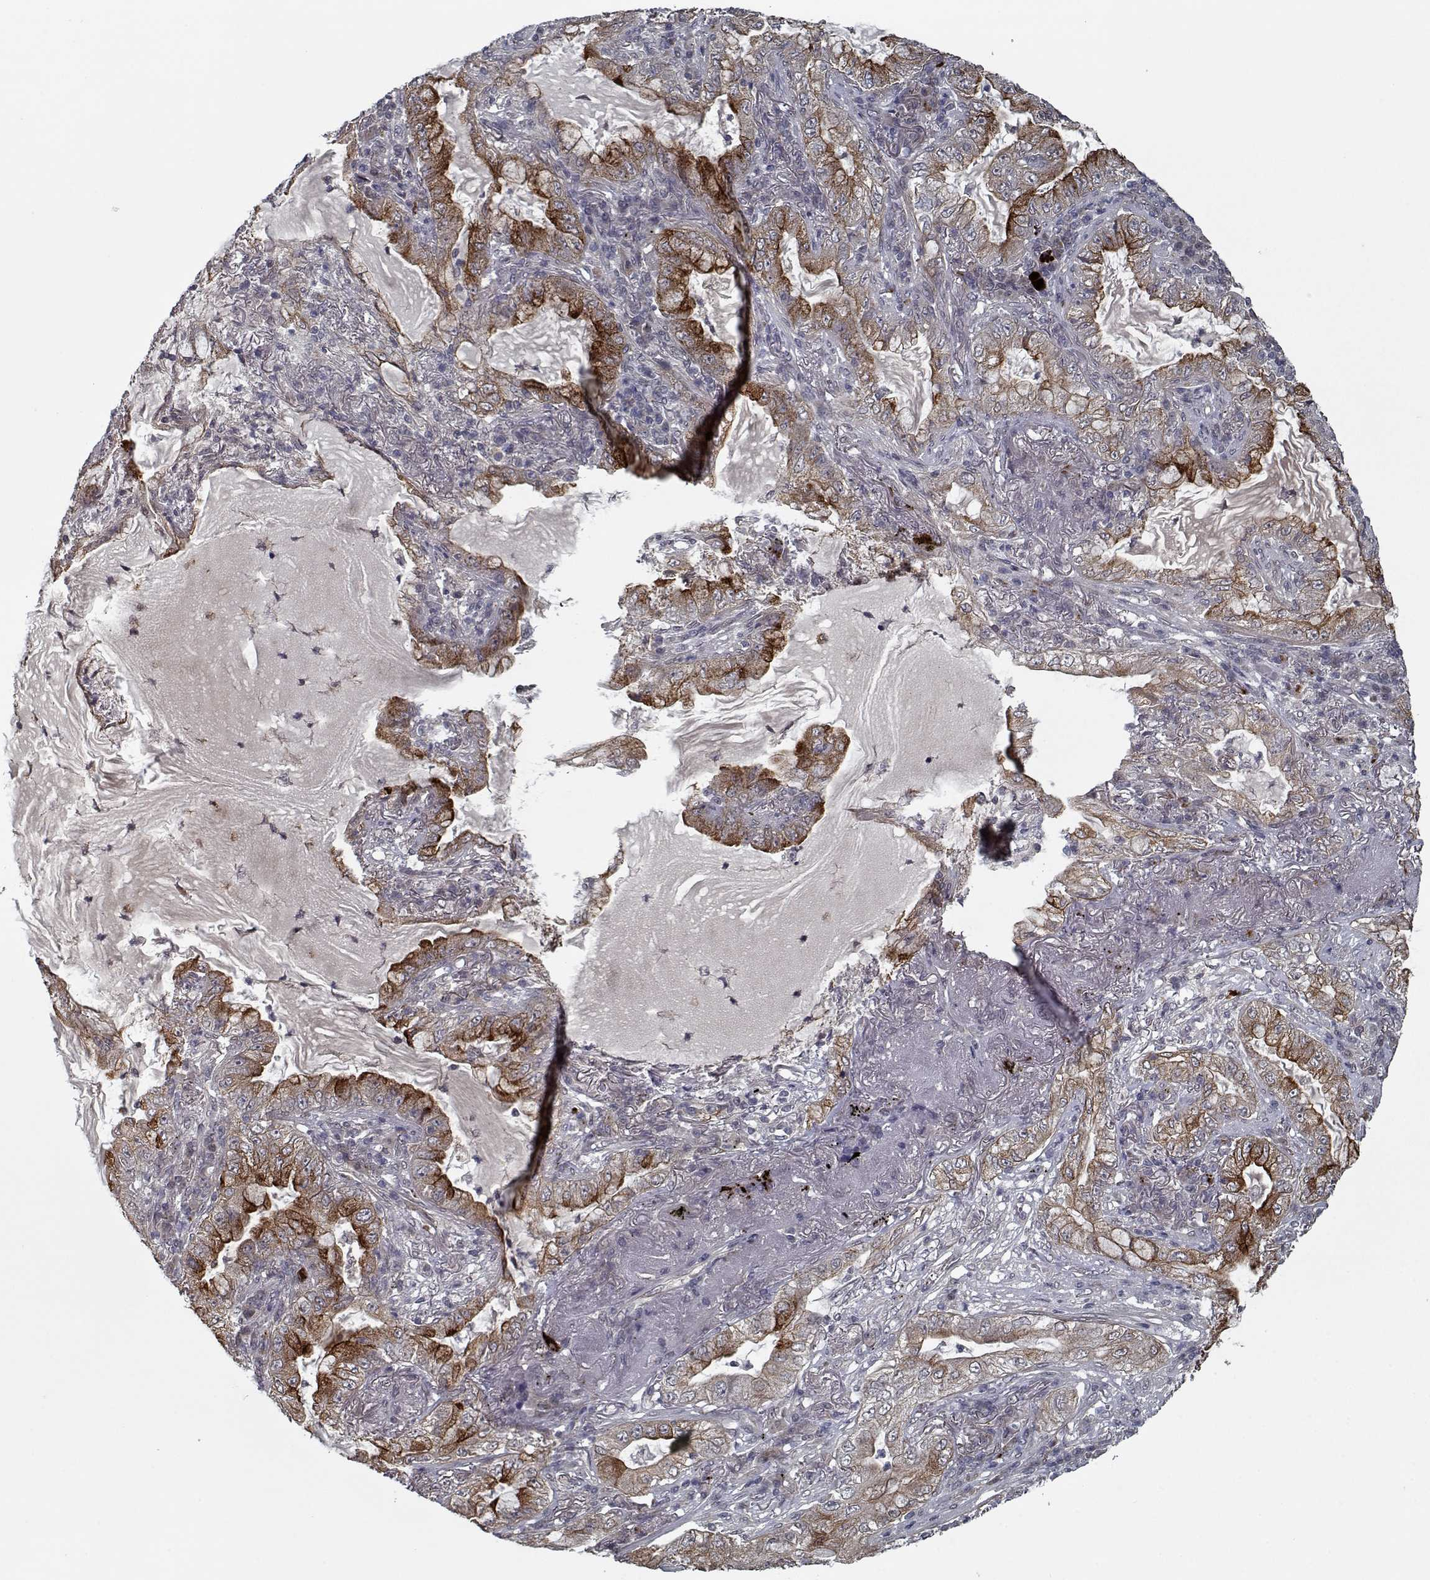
{"staining": {"intensity": "strong", "quantity": "25%-75%", "location": "cytoplasmic/membranous"}, "tissue": "lung cancer", "cell_type": "Tumor cells", "image_type": "cancer", "snomed": [{"axis": "morphology", "description": "Adenocarcinoma, NOS"}, {"axis": "topography", "description": "Lung"}], "caption": "Immunohistochemical staining of lung cancer demonstrates high levels of strong cytoplasmic/membranous expression in approximately 25%-75% of tumor cells. Ihc stains the protein of interest in brown and the nuclei are stained blue.", "gene": "NLK", "patient": {"sex": "female", "age": 73}}